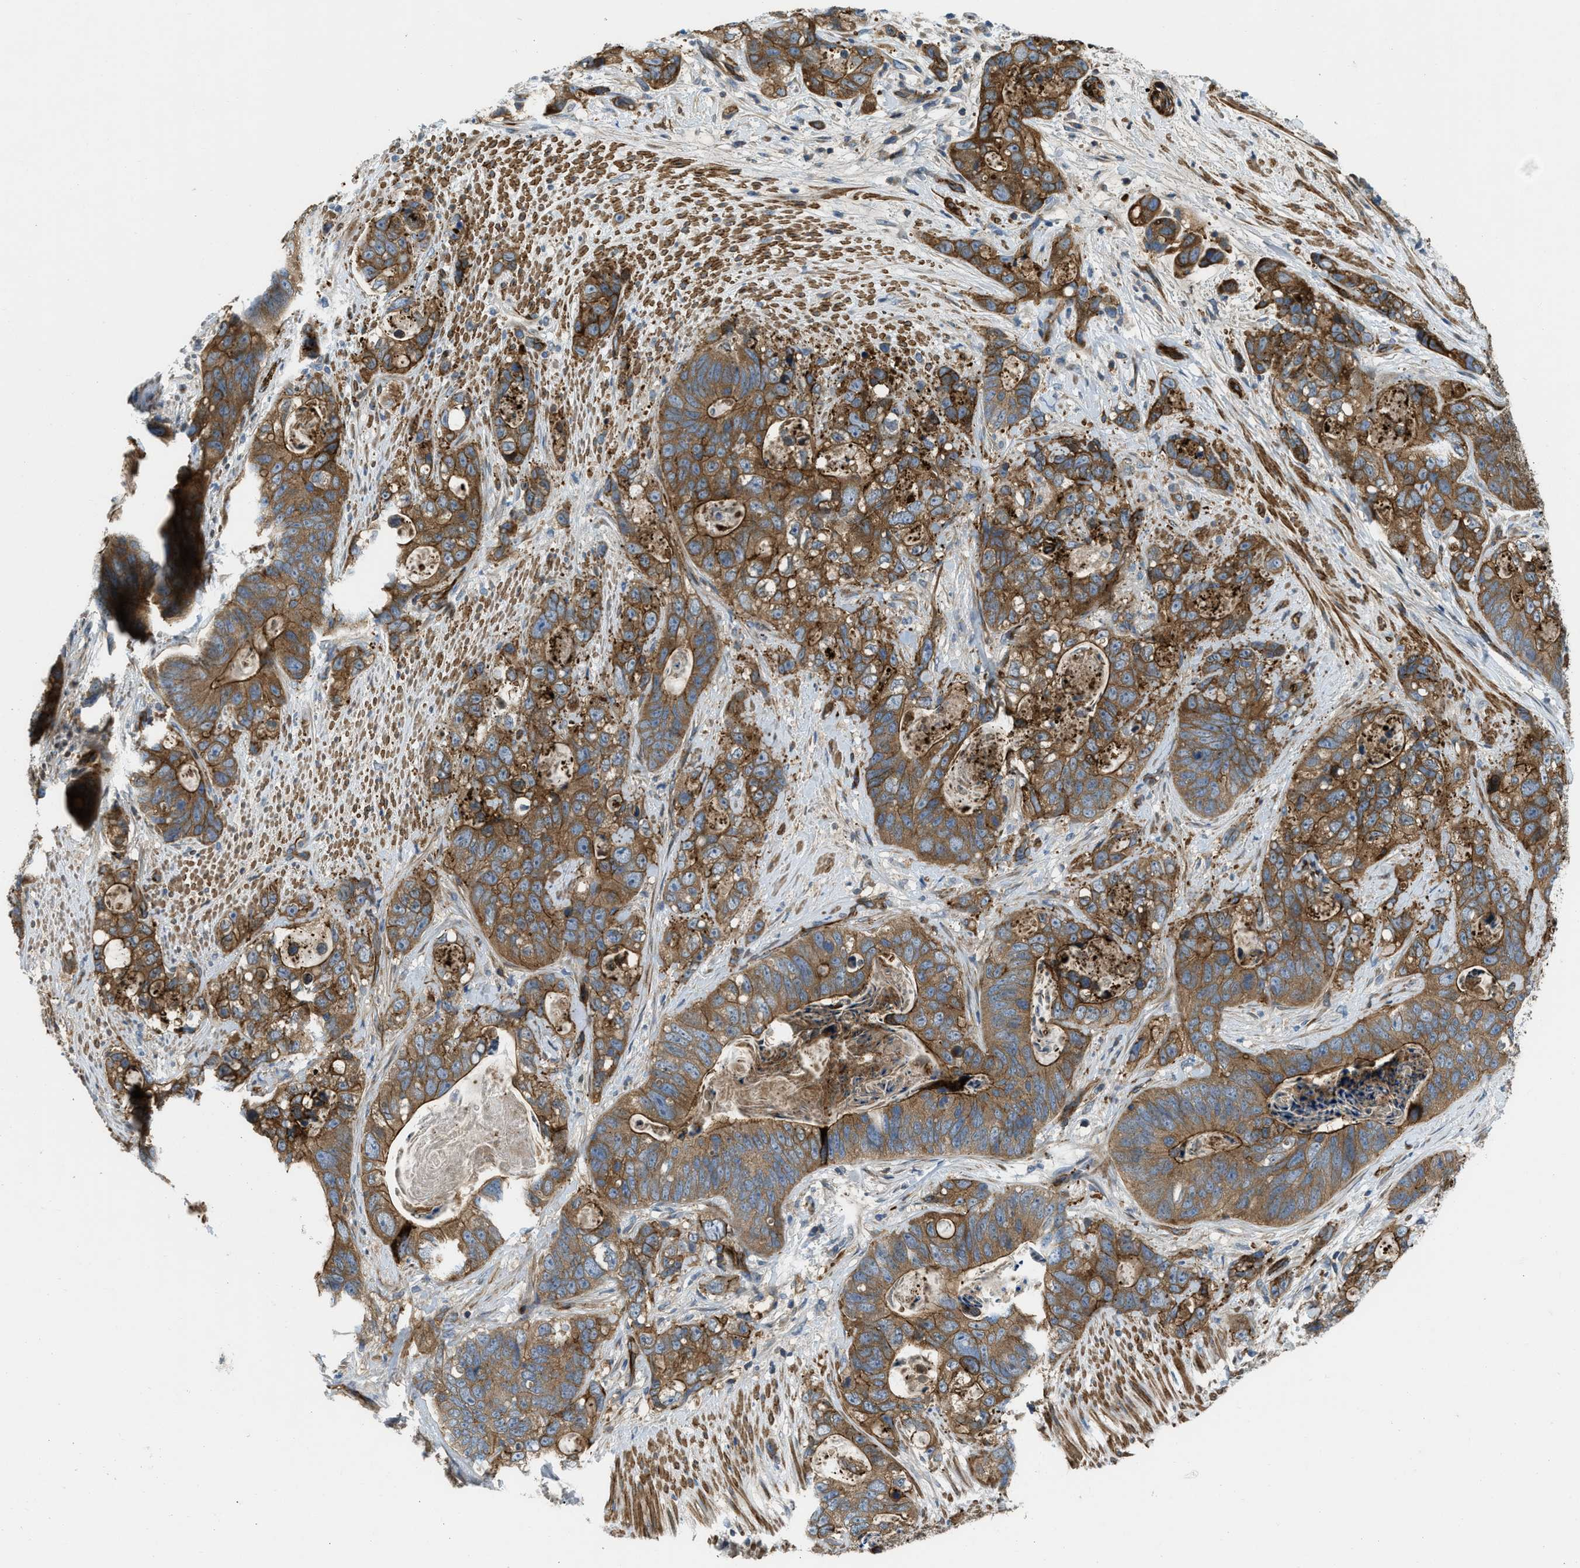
{"staining": {"intensity": "moderate", "quantity": ">75%", "location": "cytoplasmic/membranous"}, "tissue": "stomach cancer", "cell_type": "Tumor cells", "image_type": "cancer", "snomed": [{"axis": "morphology", "description": "Normal tissue, NOS"}, {"axis": "morphology", "description": "Adenocarcinoma, NOS"}, {"axis": "topography", "description": "Stomach"}], "caption": "Stomach adenocarcinoma stained with a protein marker shows moderate staining in tumor cells.", "gene": "NYNRIN", "patient": {"sex": "female", "age": 89}}